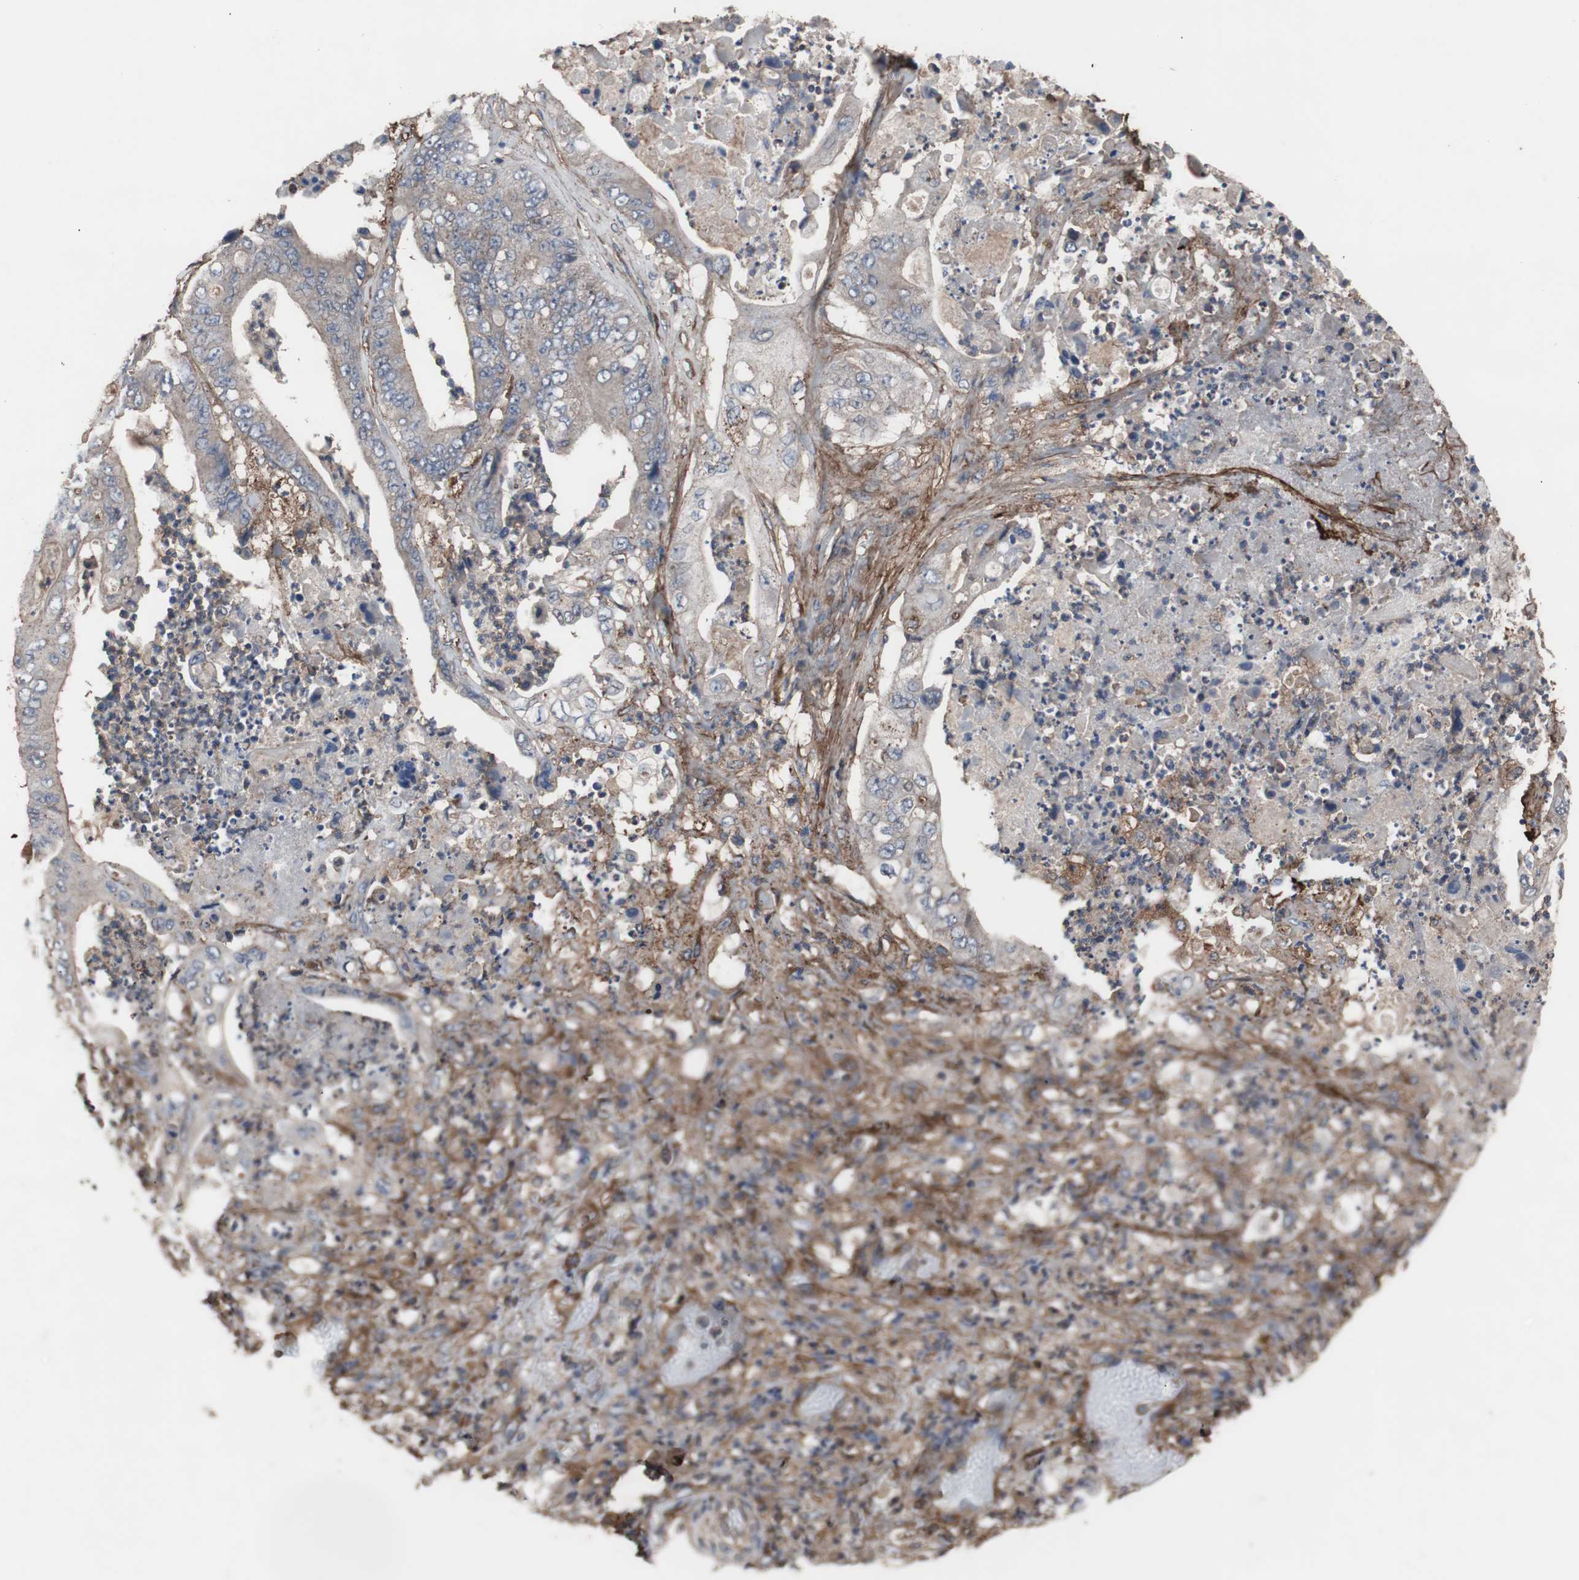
{"staining": {"intensity": "weak", "quantity": "25%-75%", "location": "cytoplasmic/membranous"}, "tissue": "stomach cancer", "cell_type": "Tumor cells", "image_type": "cancer", "snomed": [{"axis": "morphology", "description": "Adenocarcinoma, NOS"}, {"axis": "topography", "description": "Stomach"}], "caption": "Tumor cells exhibit weak cytoplasmic/membranous expression in approximately 25%-75% of cells in adenocarcinoma (stomach). Using DAB (3,3'-diaminobenzidine) (brown) and hematoxylin (blue) stains, captured at high magnification using brightfield microscopy.", "gene": "COL6A2", "patient": {"sex": "female", "age": 73}}